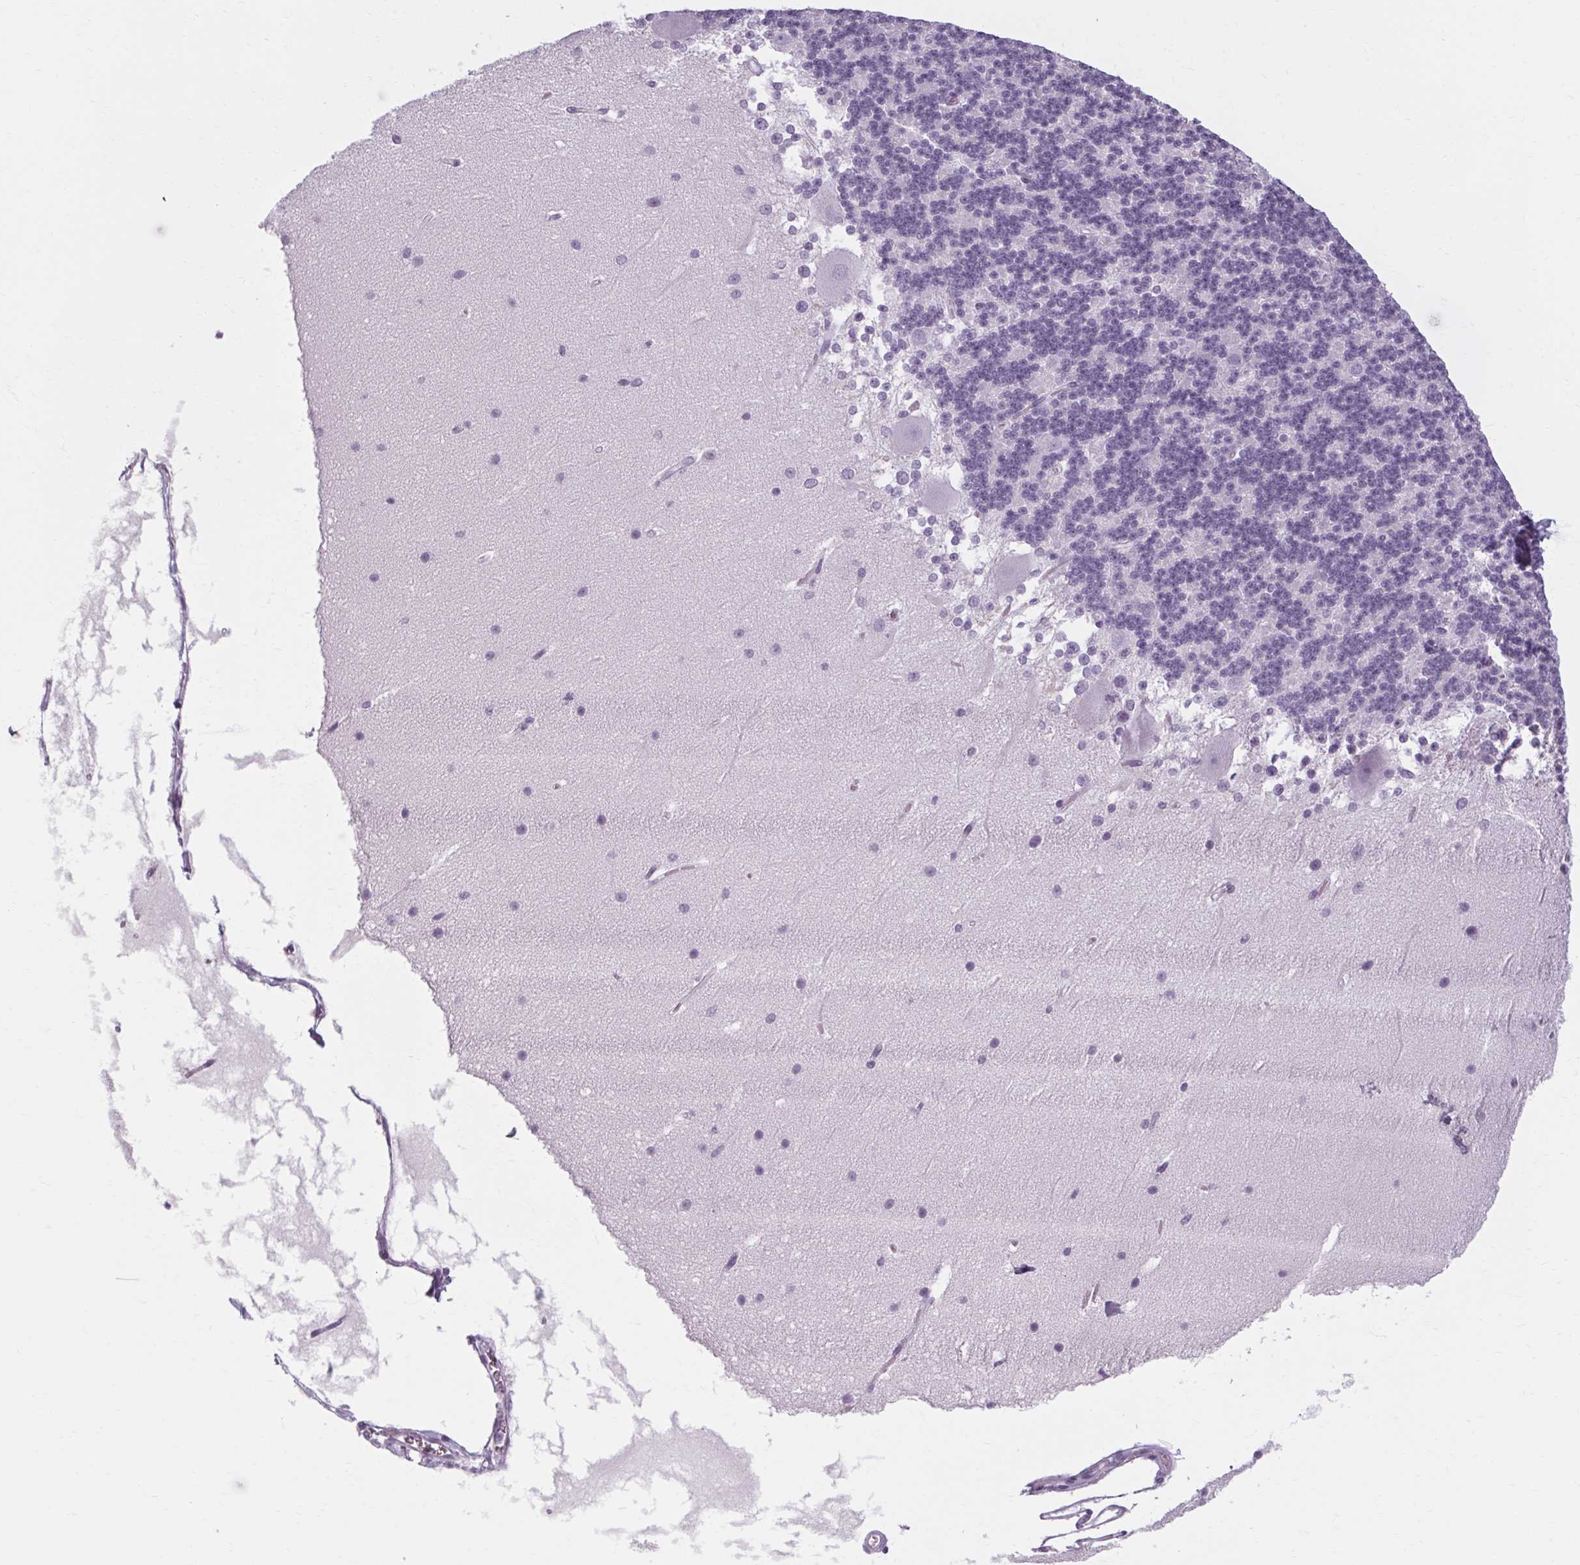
{"staining": {"intensity": "negative", "quantity": "none", "location": "none"}, "tissue": "cerebellum", "cell_type": "Cells in granular layer", "image_type": "normal", "snomed": [{"axis": "morphology", "description": "Normal tissue, NOS"}, {"axis": "topography", "description": "Cerebellum"}], "caption": "A high-resolution micrograph shows immunohistochemistry staining of unremarkable cerebellum, which demonstrates no significant positivity in cells in granular layer.", "gene": "POMC", "patient": {"sex": "female", "age": 19}}